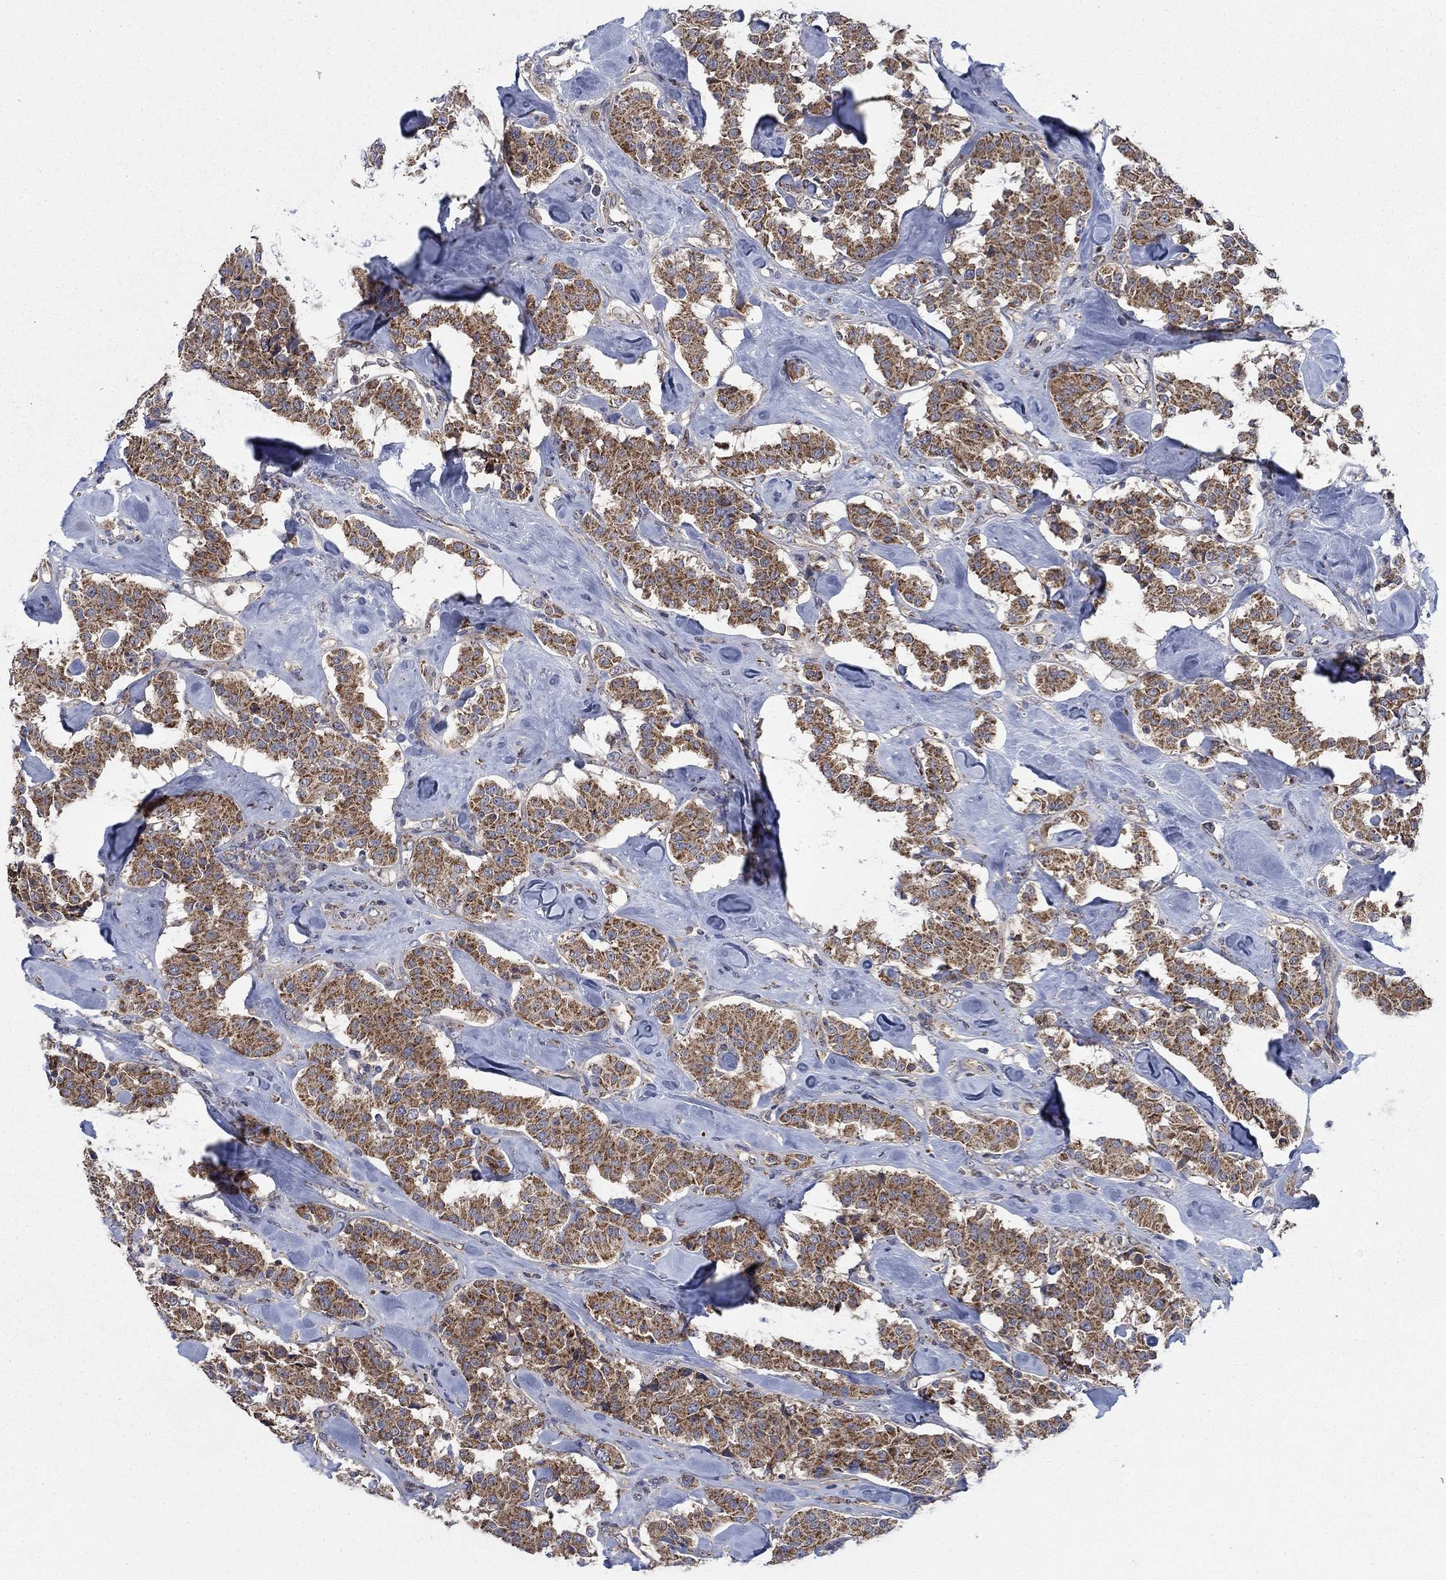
{"staining": {"intensity": "moderate", "quantity": ">75%", "location": "cytoplasmic/membranous"}, "tissue": "carcinoid", "cell_type": "Tumor cells", "image_type": "cancer", "snomed": [{"axis": "morphology", "description": "Carcinoid, malignant, NOS"}, {"axis": "topography", "description": "Pancreas"}], "caption": "A histopathology image of carcinoid stained for a protein exhibits moderate cytoplasmic/membranous brown staining in tumor cells.", "gene": "NME7", "patient": {"sex": "male", "age": 41}}